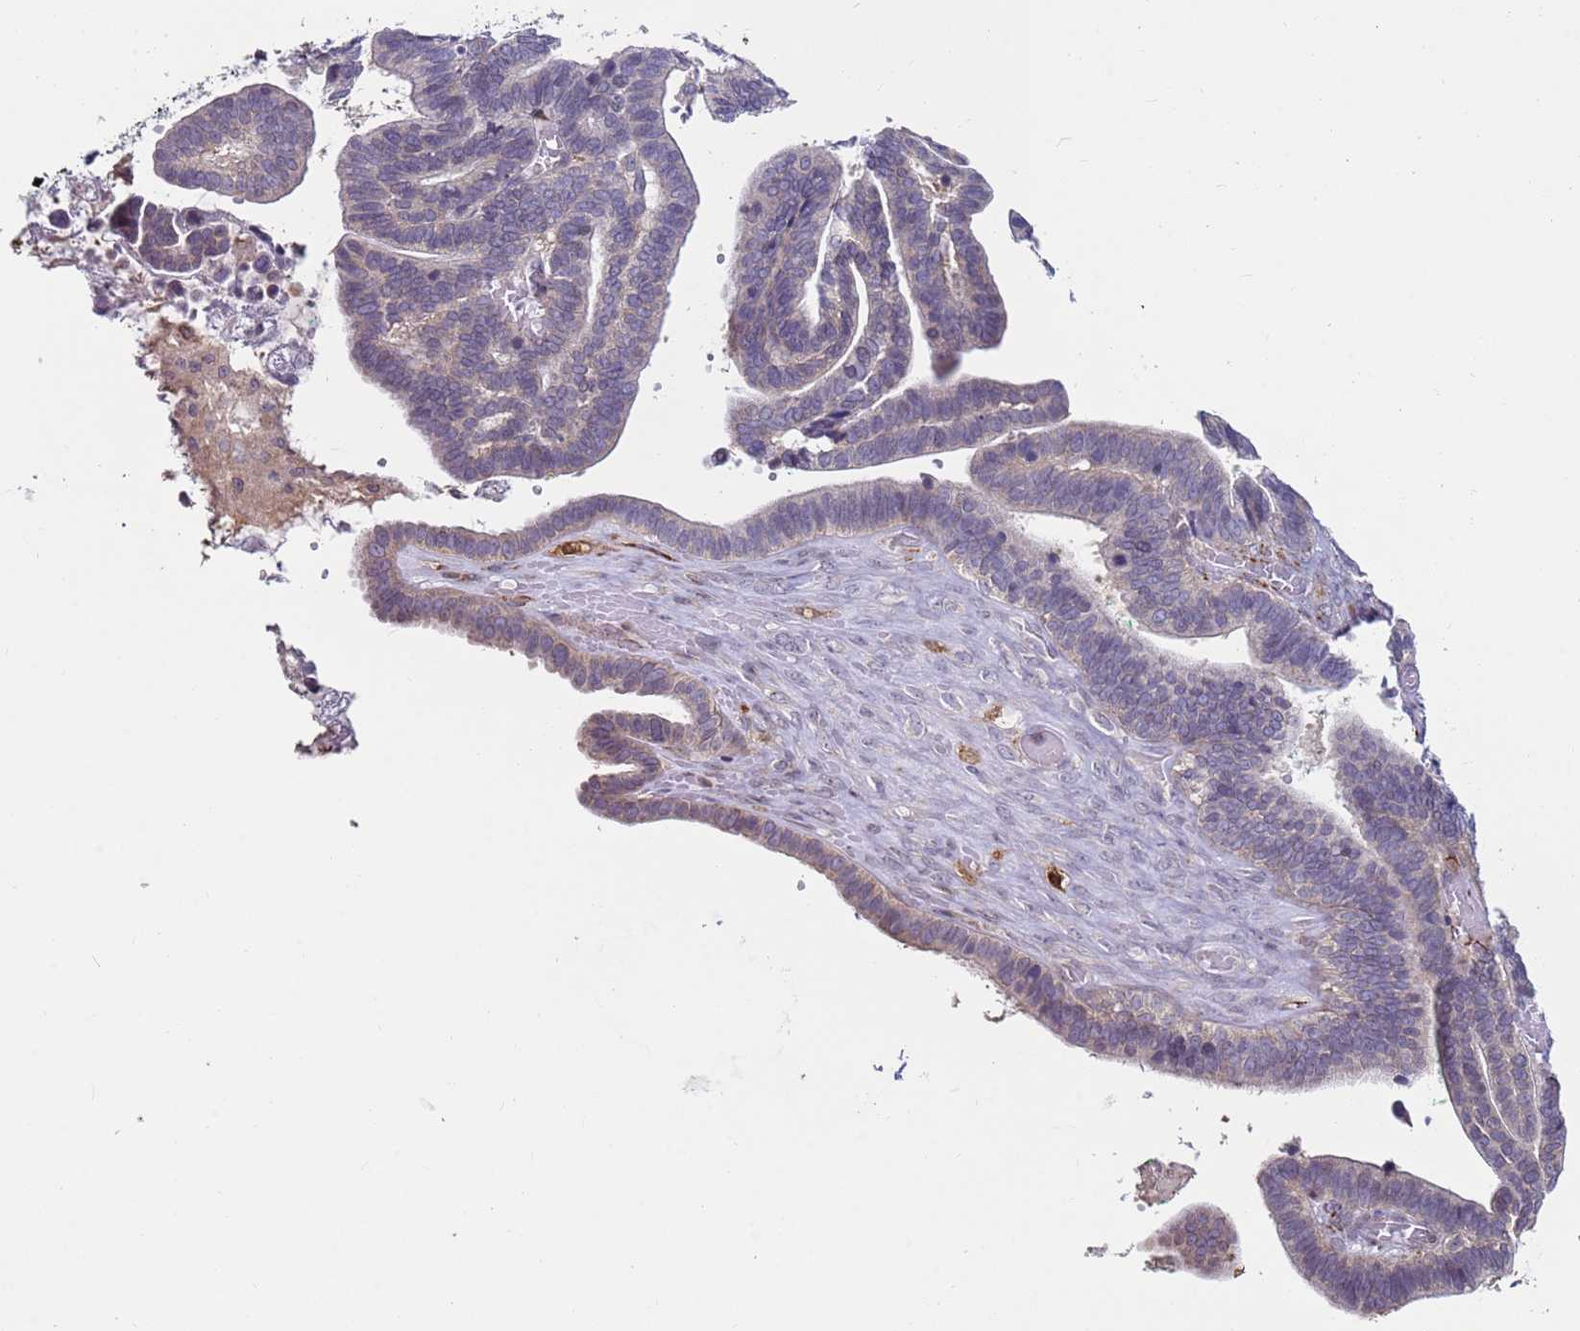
{"staining": {"intensity": "weak", "quantity": "25%-75%", "location": "cytoplasmic/membranous"}, "tissue": "ovarian cancer", "cell_type": "Tumor cells", "image_type": "cancer", "snomed": [{"axis": "morphology", "description": "Cystadenocarcinoma, serous, NOS"}, {"axis": "topography", "description": "Ovary"}], "caption": "Brown immunohistochemical staining in ovarian serous cystadenocarcinoma displays weak cytoplasmic/membranous staining in about 25%-75% of tumor cells. (Stains: DAB in brown, nuclei in blue, Microscopy: brightfield microscopy at high magnification).", "gene": "SNAPC4", "patient": {"sex": "female", "age": 56}}